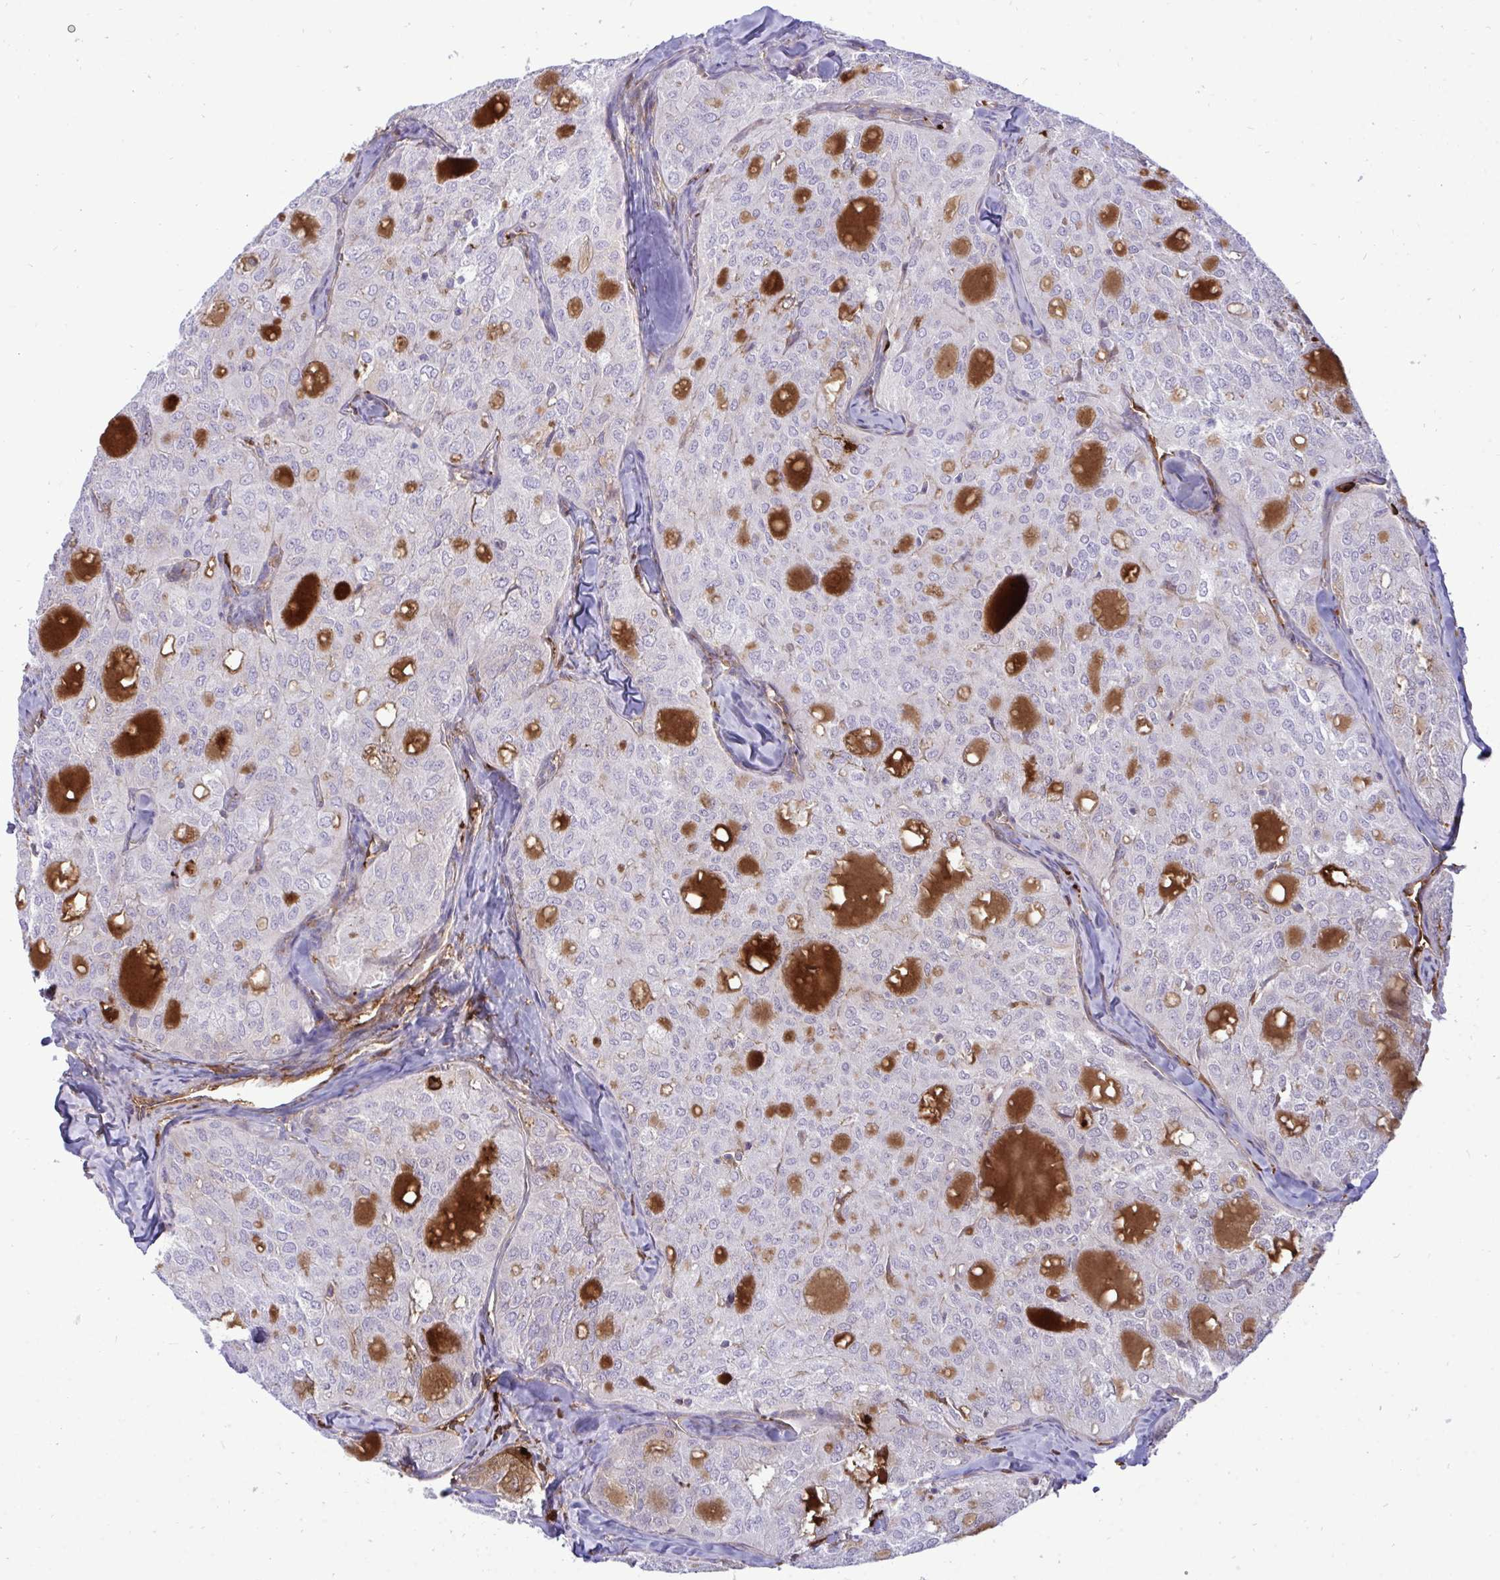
{"staining": {"intensity": "negative", "quantity": "none", "location": "none"}, "tissue": "thyroid cancer", "cell_type": "Tumor cells", "image_type": "cancer", "snomed": [{"axis": "morphology", "description": "Follicular adenoma carcinoma, NOS"}, {"axis": "topography", "description": "Thyroid gland"}], "caption": "There is no significant expression in tumor cells of thyroid cancer (follicular adenoma carcinoma). The staining is performed using DAB (3,3'-diaminobenzidine) brown chromogen with nuclei counter-stained in using hematoxylin.", "gene": "F2", "patient": {"sex": "male", "age": 75}}